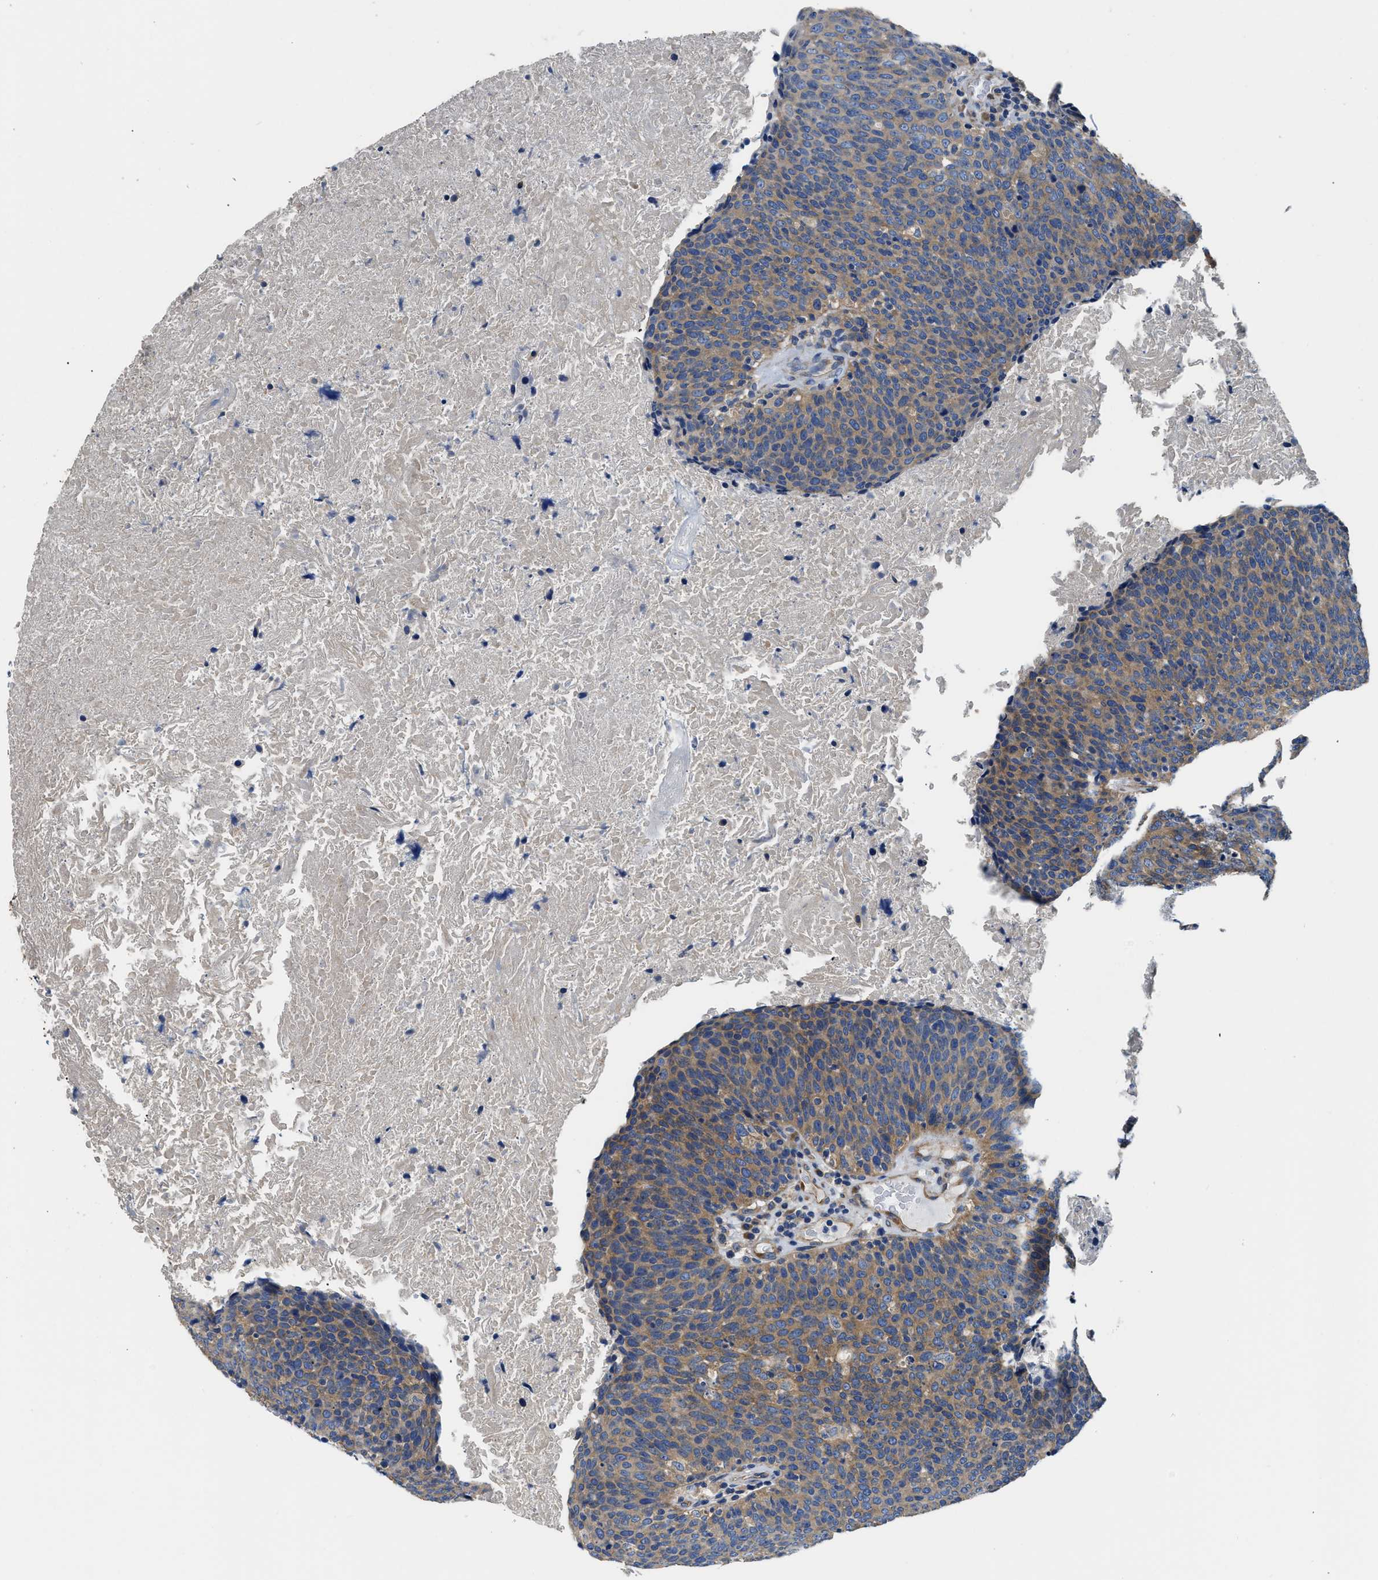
{"staining": {"intensity": "moderate", "quantity": ">75%", "location": "cytoplasmic/membranous"}, "tissue": "head and neck cancer", "cell_type": "Tumor cells", "image_type": "cancer", "snomed": [{"axis": "morphology", "description": "Squamous cell carcinoma, NOS"}, {"axis": "morphology", "description": "Squamous cell carcinoma, metastatic, NOS"}, {"axis": "topography", "description": "Lymph node"}, {"axis": "topography", "description": "Head-Neck"}], "caption": "Head and neck cancer (squamous cell carcinoma) tissue displays moderate cytoplasmic/membranous expression in about >75% of tumor cells The staining was performed using DAB (3,3'-diaminobenzidine), with brown indicating positive protein expression. Nuclei are stained blue with hematoxylin.", "gene": "CSDE1", "patient": {"sex": "male", "age": 62}}